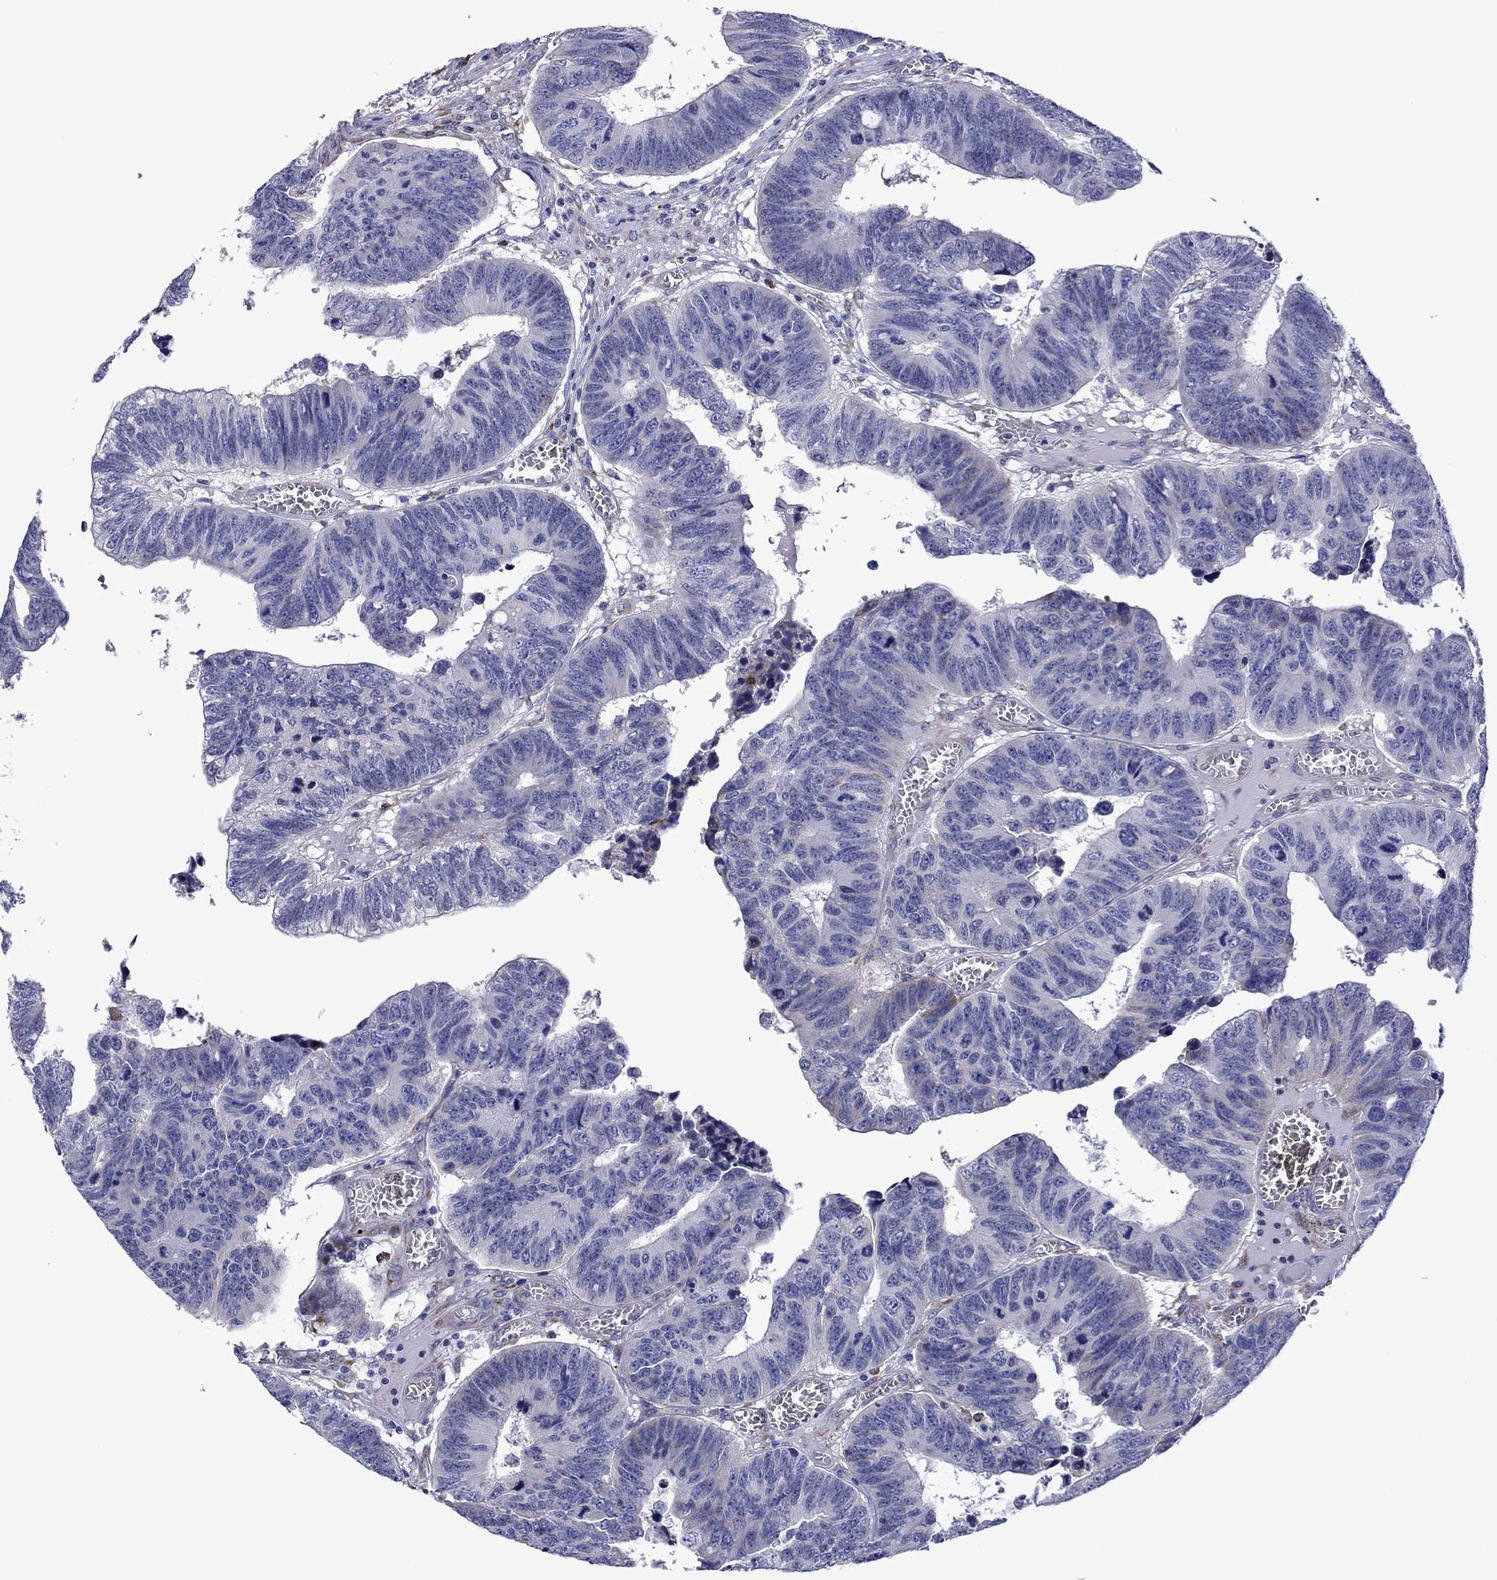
{"staining": {"intensity": "negative", "quantity": "none", "location": "none"}, "tissue": "colorectal cancer", "cell_type": "Tumor cells", "image_type": "cancer", "snomed": [{"axis": "morphology", "description": "Adenocarcinoma, NOS"}, {"axis": "topography", "description": "Appendix"}, {"axis": "topography", "description": "Colon"}, {"axis": "topography", "description": "Cecum"}, {"axis": "topography", "description": "Colon asc"}], "caption": "The image exhibits no significant positivity in tumor cells of colorectal cancer. The staining was performed using DAB (3,3'-diaminobenzidine) to visualize the protein expression in brown, while the nuclei were stained in blue with hematoxylin (Magnification: 20x).", "gene": "HSPG2", "patient": {"sex": "female", "age": 85}}